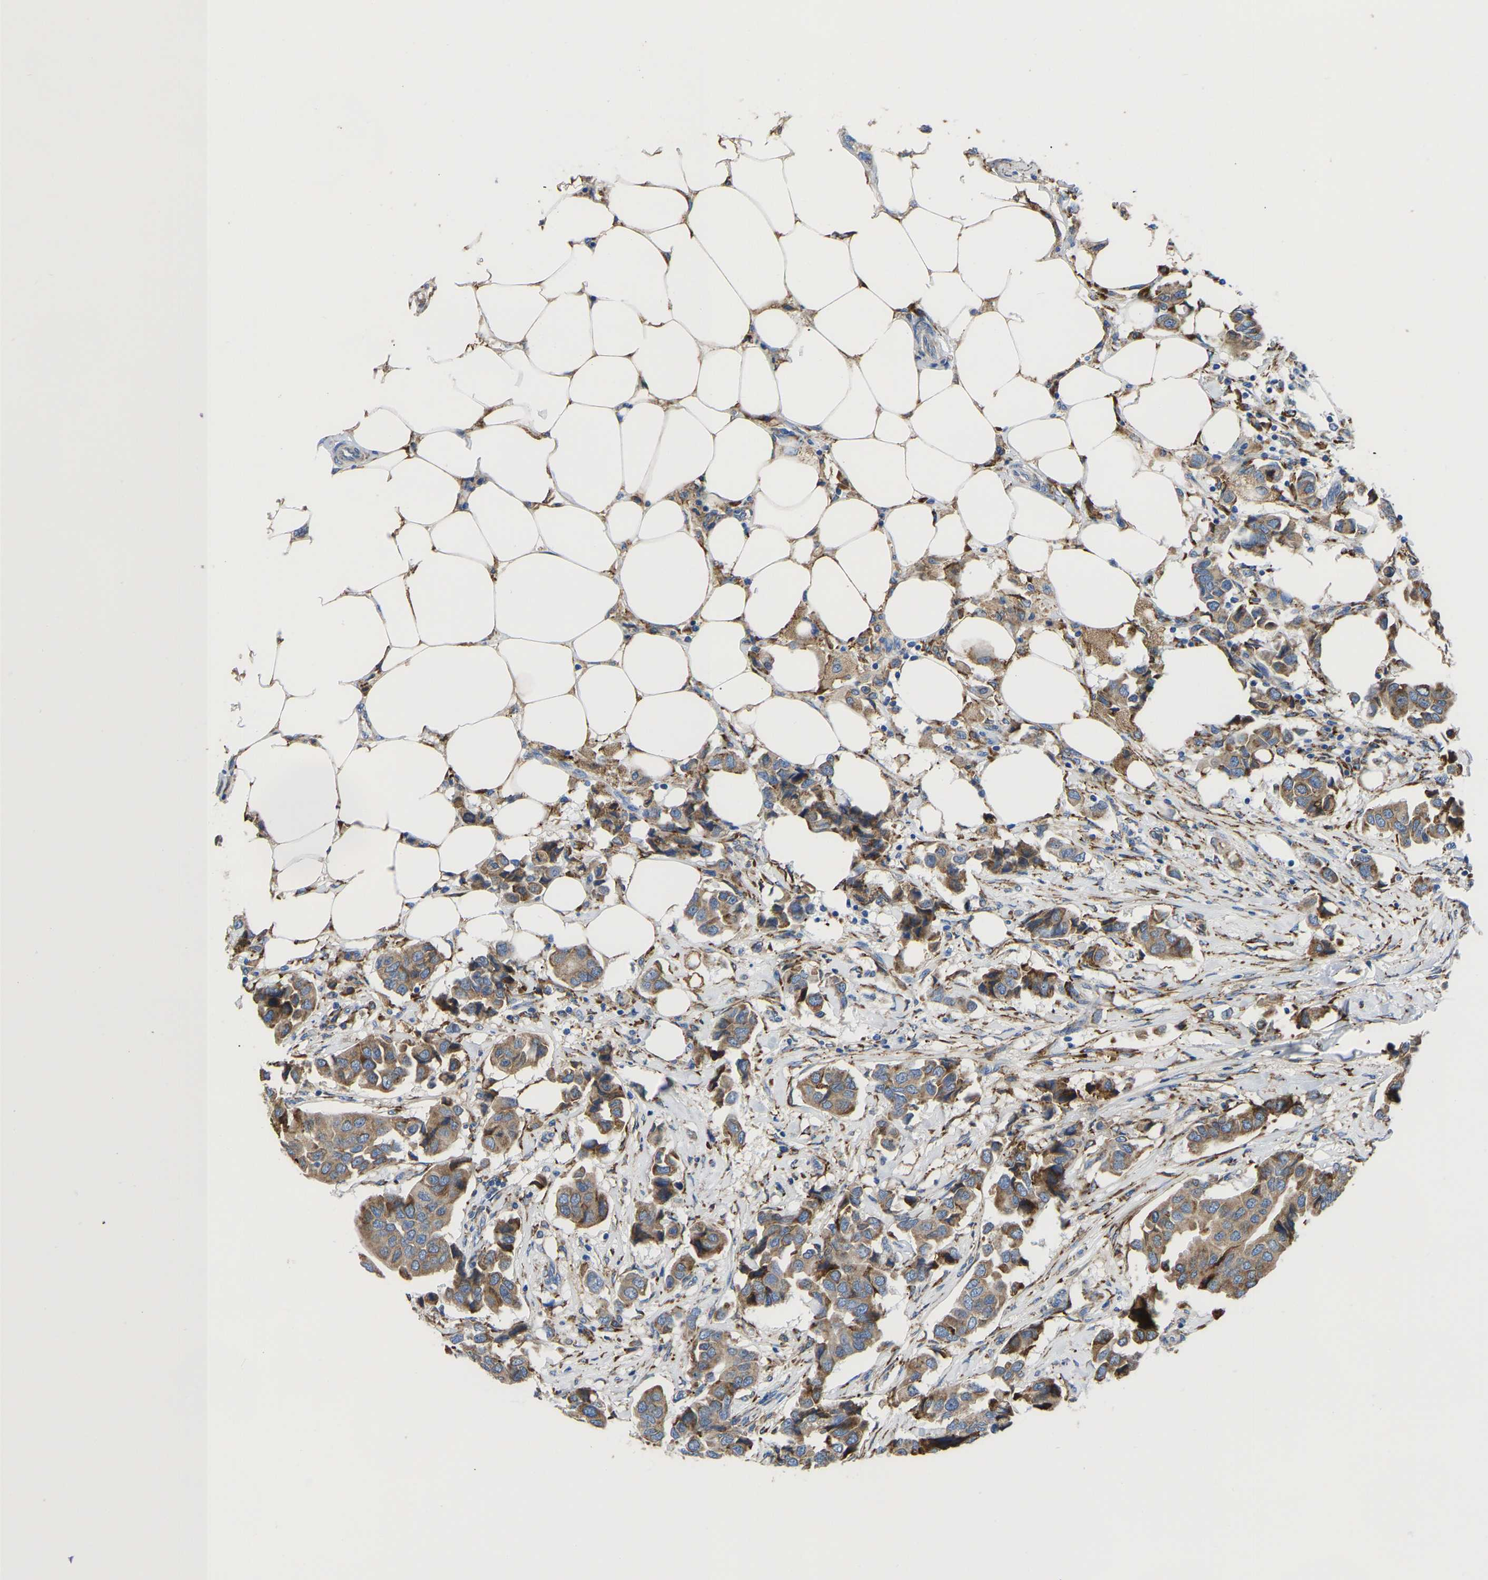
{"staining": {"intensity": "moderate", "quantity": ">75%", "location": "cytoplasmic/membranous"}, "tissue": "breast cancer", "cell_type": "Tumor cells", "image_type": "cancer", "snomed": [{"axis": "morphology", "description": "Duct carcinoma"}, {"axis": "topography", "description": "Breast"}], "caption": "Immunohistochemical staining of breast intraductal carcinoma exhibits medium levels of moderate cytoplasmic/membranous staining in about >75% of tumor cells. (brown staining indicates protein expression, while blue staining denotes nuclei).", "gene": "P4HB", "patient": {"sex": "female", "age": 80}}